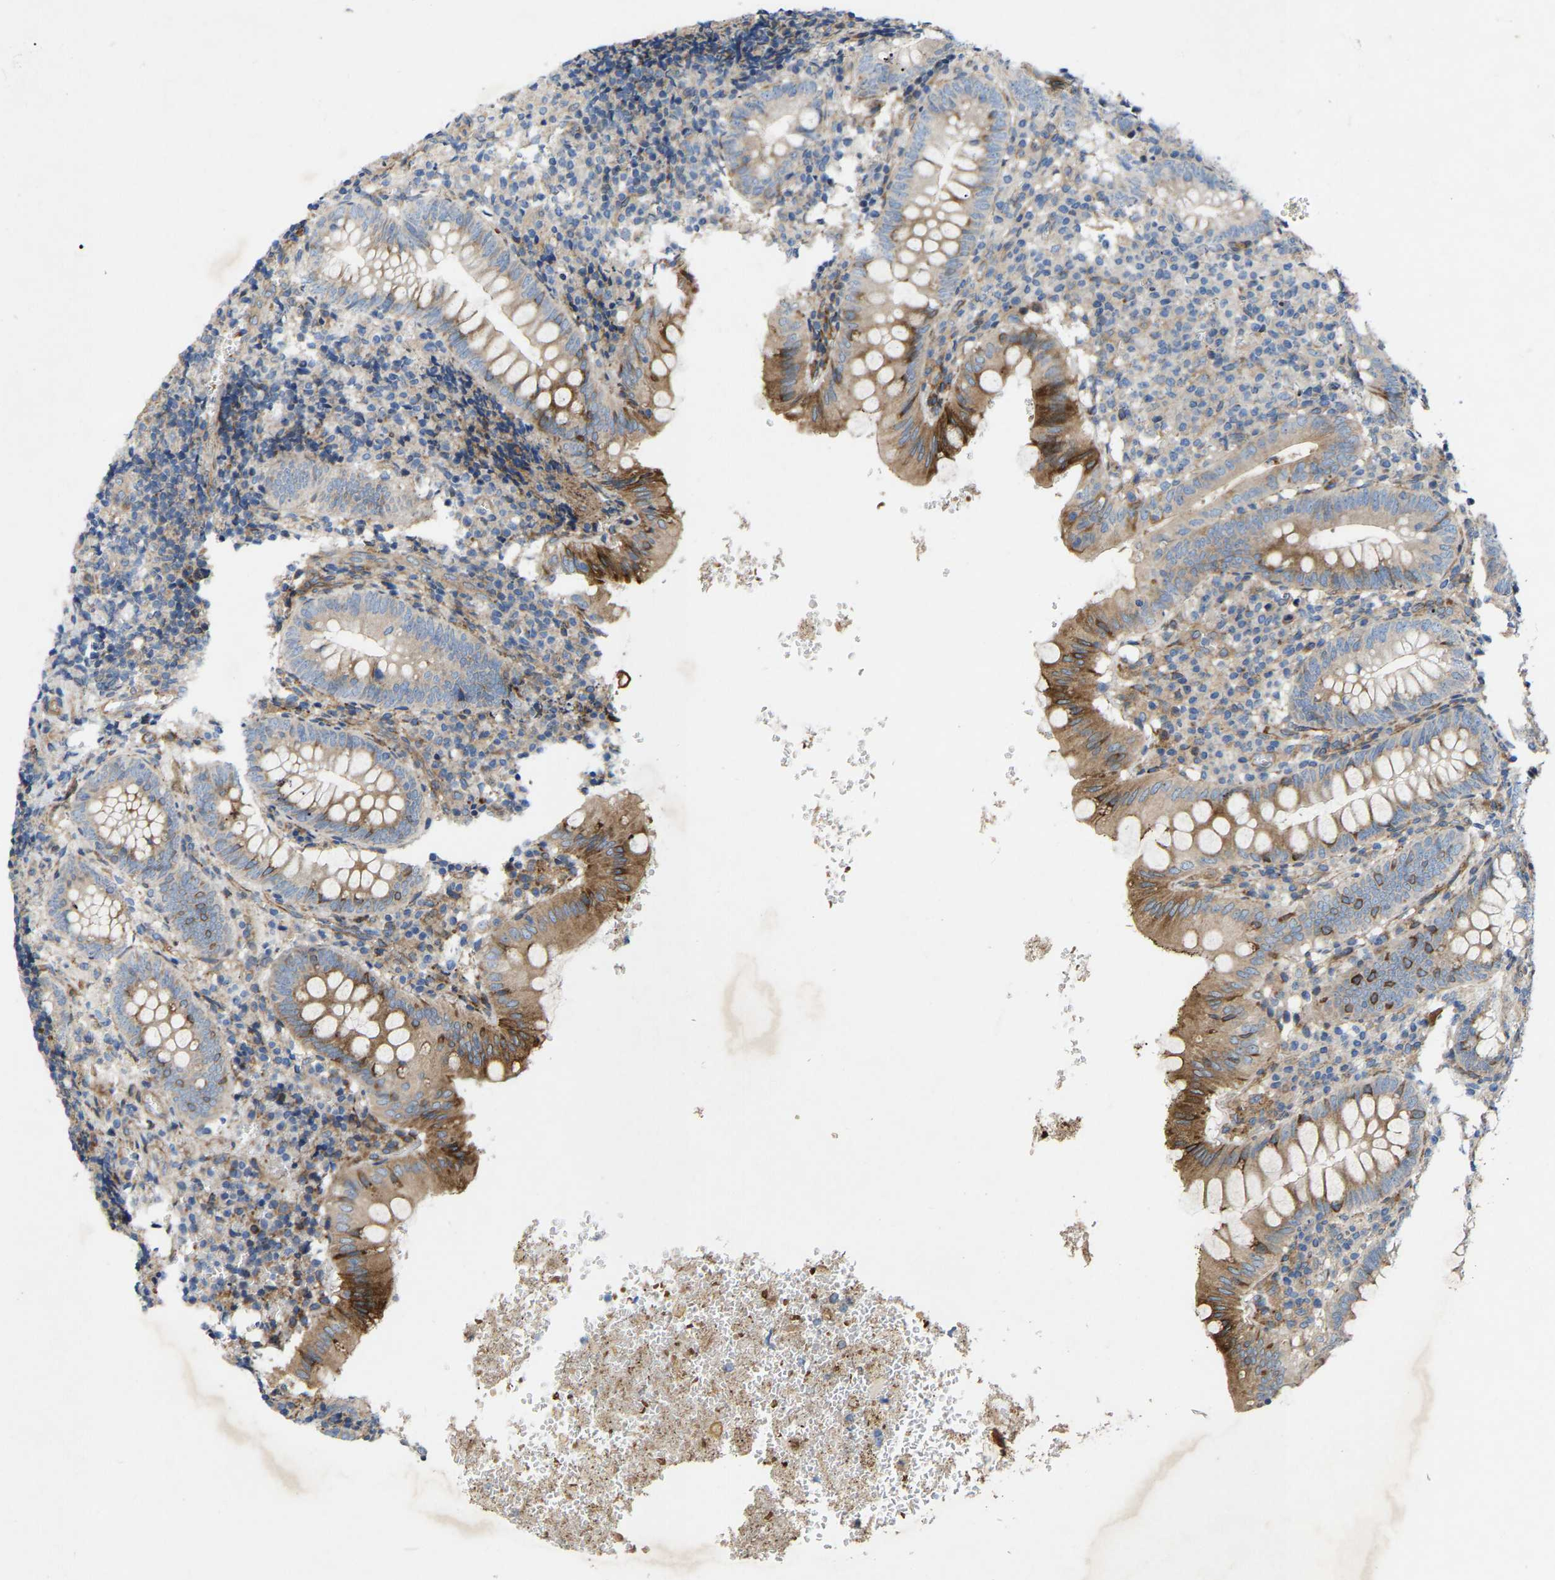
{"staining": {"intensity": "strong", "quantity": "25%-75%", "location": "cytoplasmic/membranous"}, "tissue": "appendix", "cell_type": "Glandular cells", "image_type": "normal", "snomed": [{"axis": "morphology", "description": "Normal tissue, NOS"}, {"axis": "topography", "description": "Appendix"}], "caption": "Protein expression analysis of benign appendix displays strong cytoplasmic/membranous expression in about 25%-75% of glandular cells.", "gene": "TOR1B", "patient": {"sex": "male", "age": 8}}